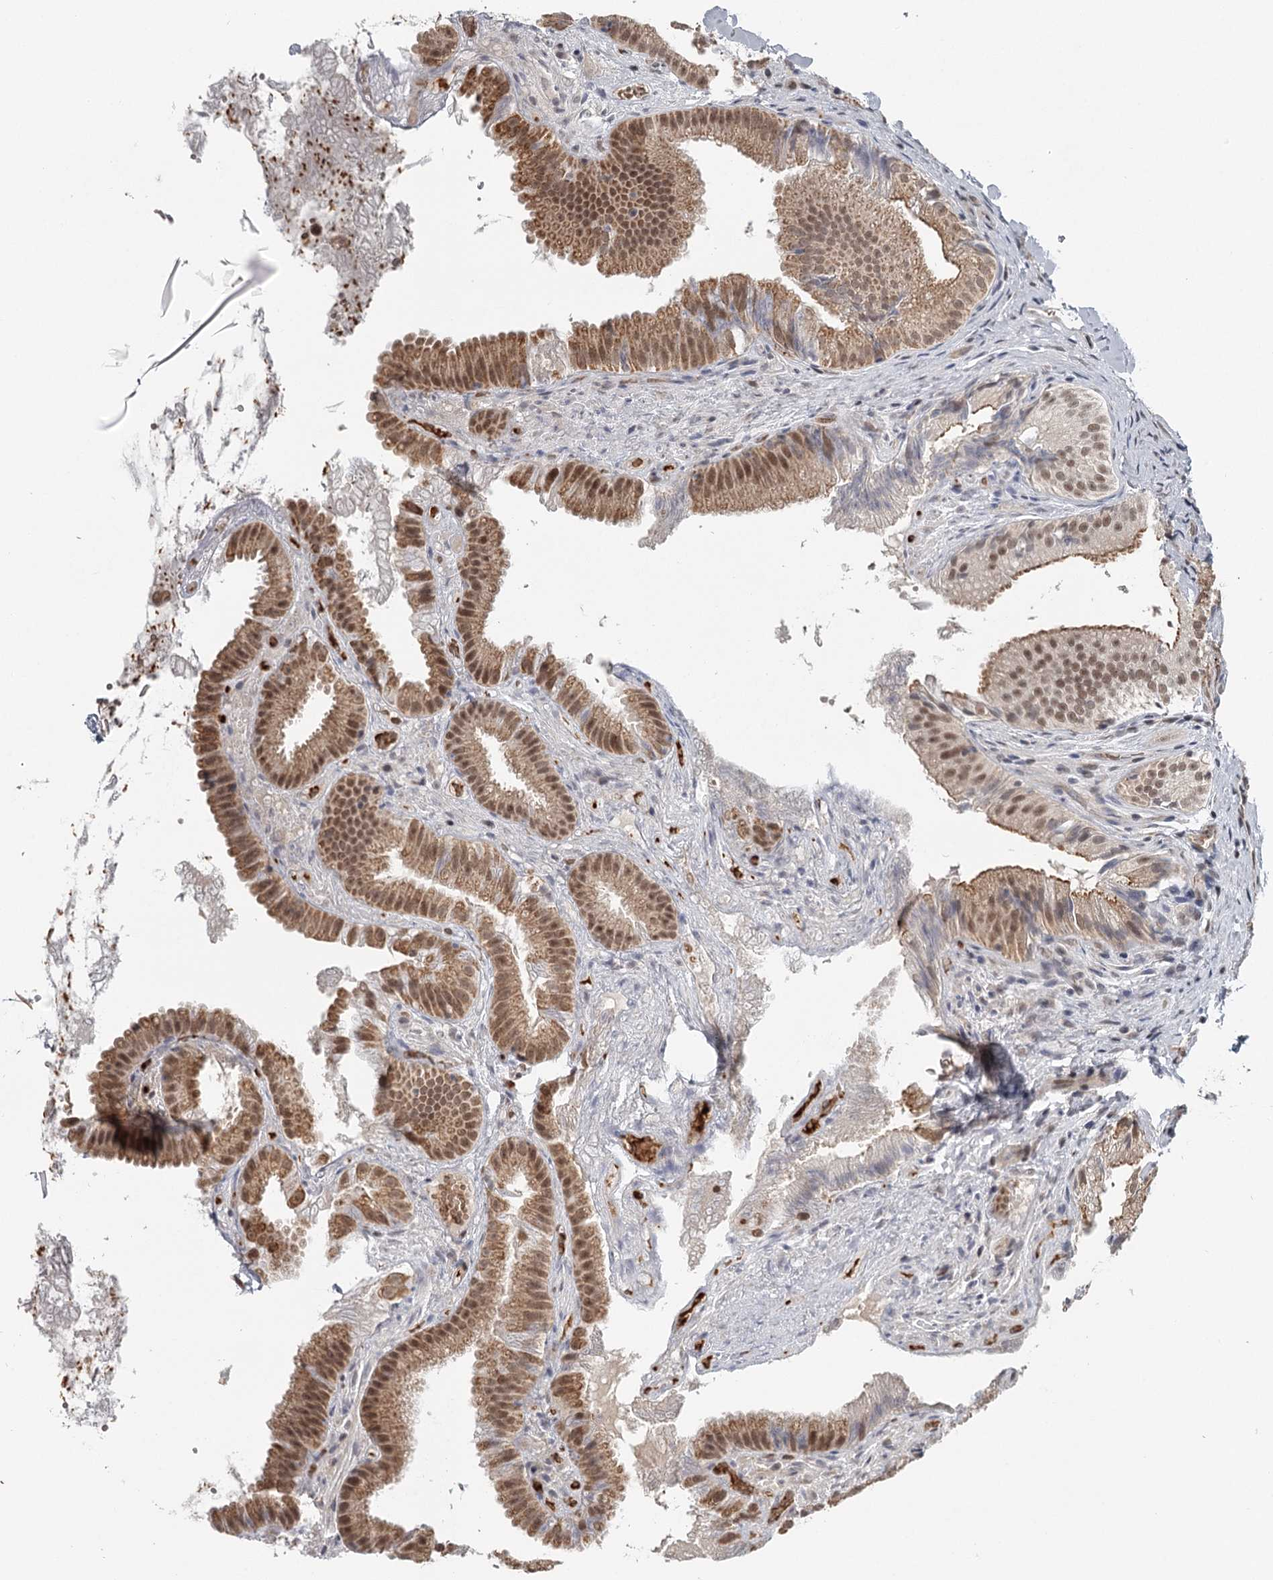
{"staining": {"intensity": "moderate", "quantity": ">75%", "location": "cytoplasmic/membranous,nuclear"}, "tissue": "gallbladder", "cell_type": "Glandular cells", "image_type": "normal", "snomed": [{"axis": "morphology", "description": "Normal tissue, NOS"}, {"axis": "topography", "description": "Gallbladder"}], "caption": "Immunohistochemical staining of benign human gallbladder displays medium levels of moderate cytoplasmic/membranous,nuclear positivity in approximately >75% of glandular cells.", "gene": "FAM13C", "patient": {"sex": "female", "age": 30}}